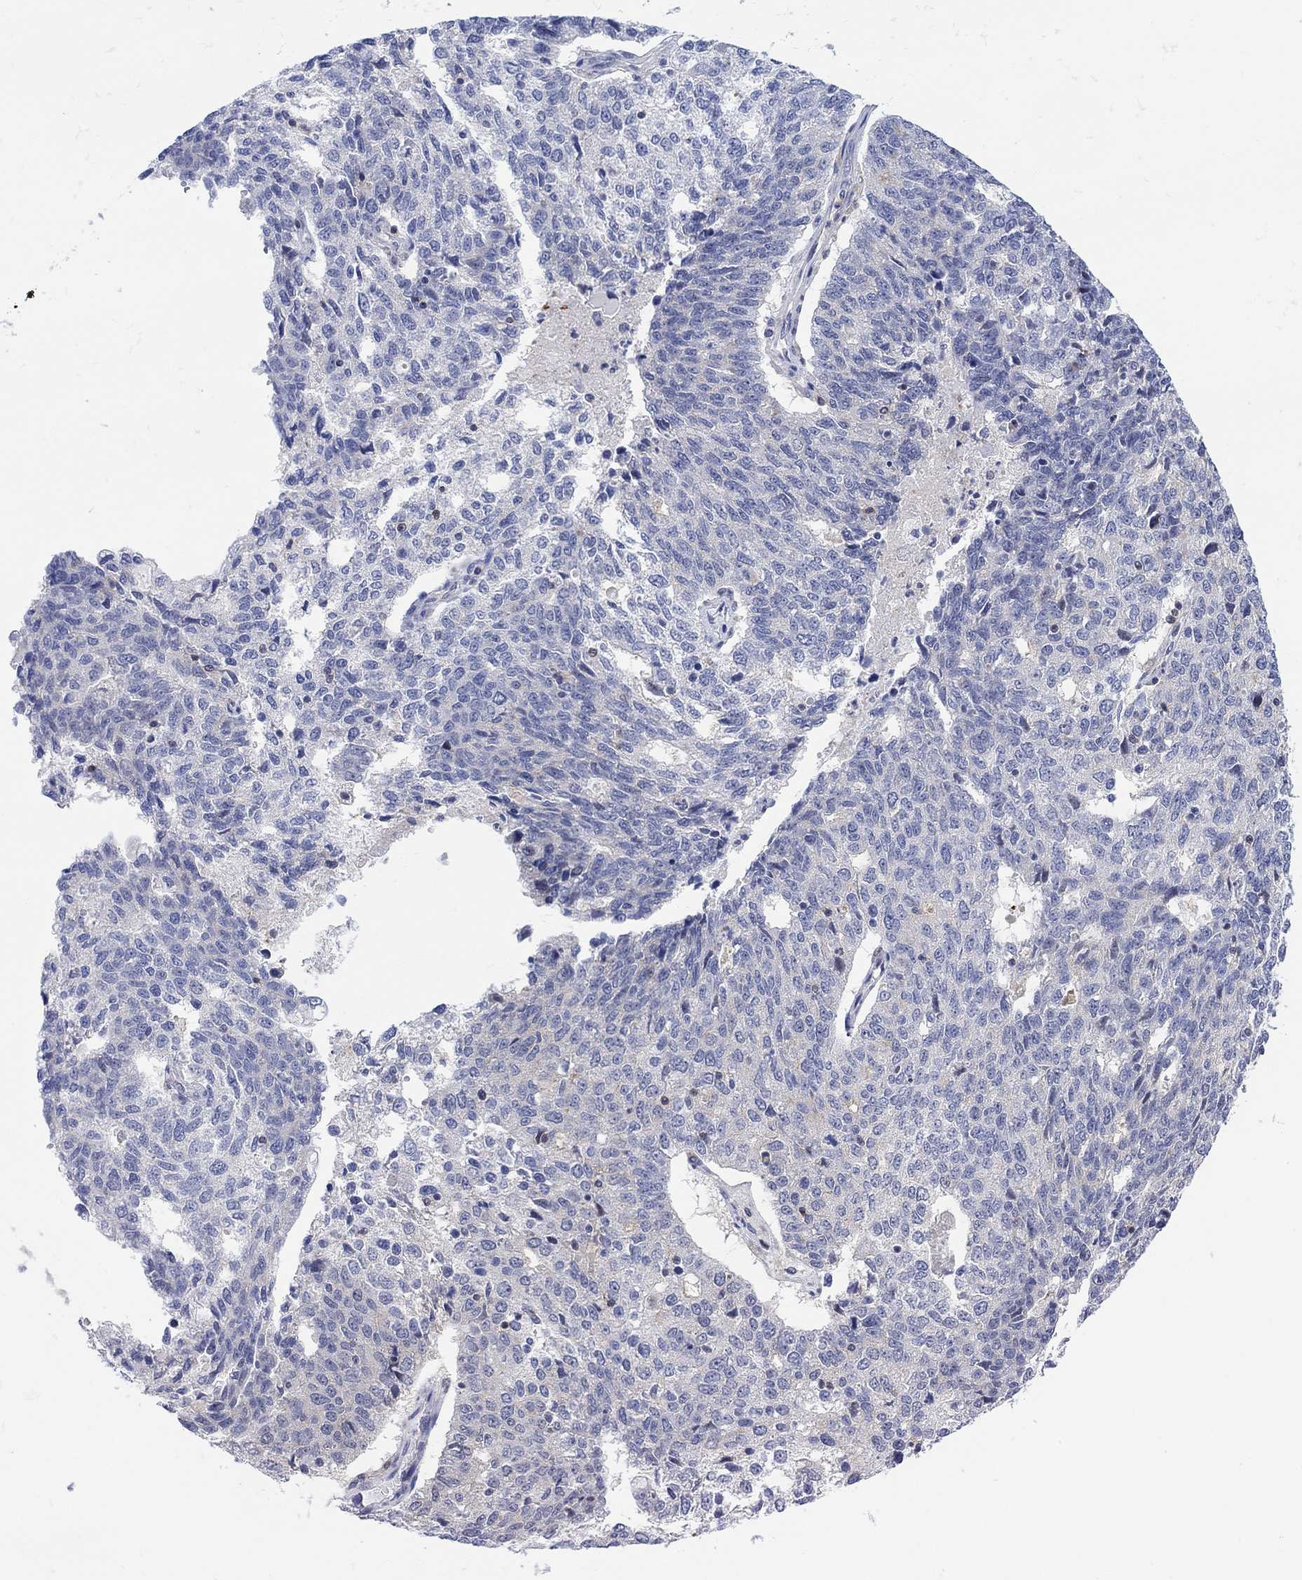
{"staining": {"intensity": "negative", "quantity": "none", "location": "none"}, "tissue": "ovarian cancer", "cell_type": "Tumor cells", "image_type": "cancer", "snomed": [{"axis": "morphology", "description": "Cystadenocarcinoma, serous, NOS"}, {"axis": "topography", "description": "Ovary"}], "caption": "Tumor cells show no significant positivity in ovarian cancer (serous cystadenocarcinoma).", "gene": "ARSK", "patient": {"sex": "female", "age": 71}}